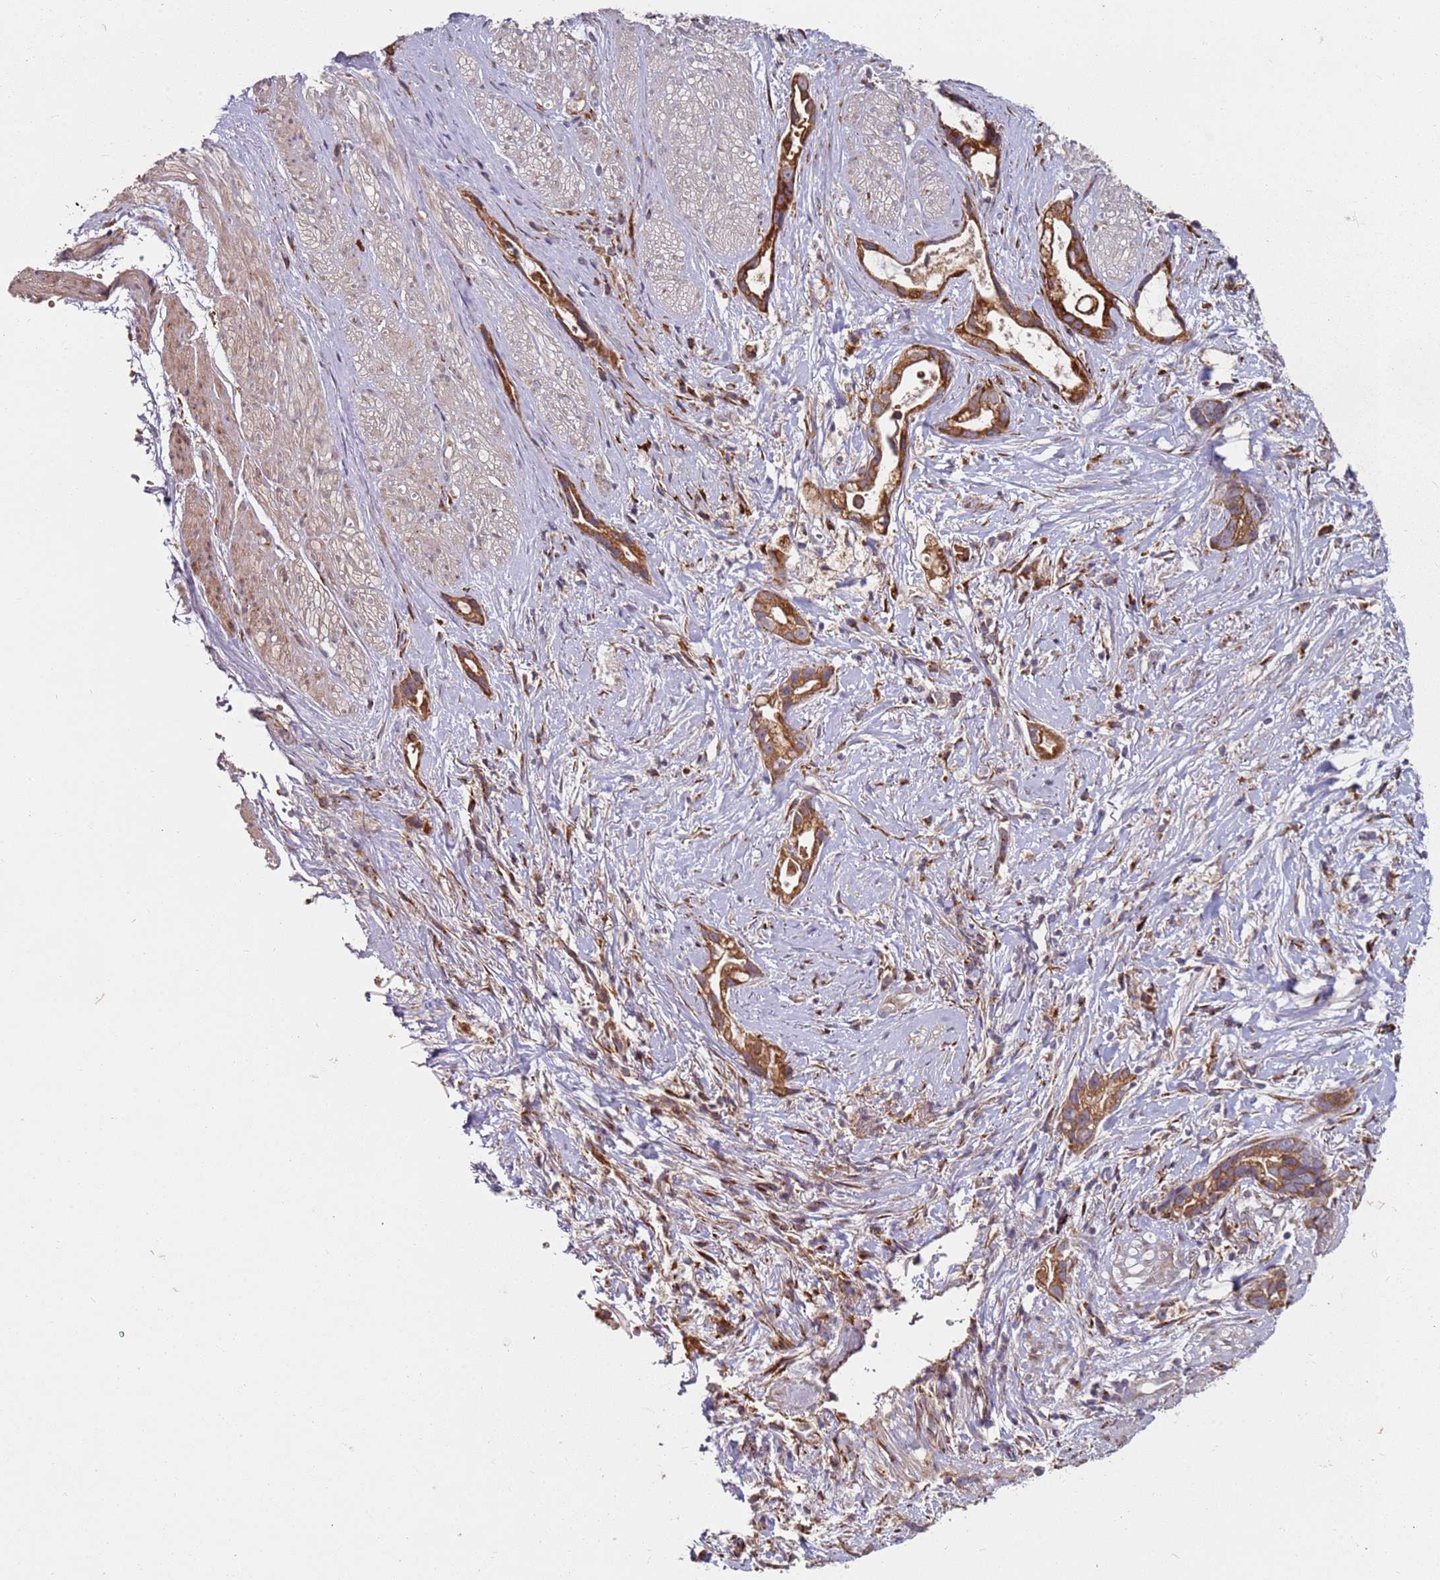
{"staining": {"intensity": "strong", "quantity": ">75%", "location": "cytoplasmic/membranous"}, "tissue": "stomach cancer", "cell_type": "Tumor cells", "image_type": "cancer", "snomed": [{"axis": "morphology", "description": "Adenocarcinoma, NOS"}, {"axis": "topography", "description": "Stomach"}], "caption": "Immunohistochemistry (IHC) photomicrograph of stomach cancer stained for a protein (brown), which exhibits high levels of strong cytoplasmic/membranous expression in about >75% of tumor cells.", "gene": "ARFRP1", "patient": {"sex": "male", "age": 55}}